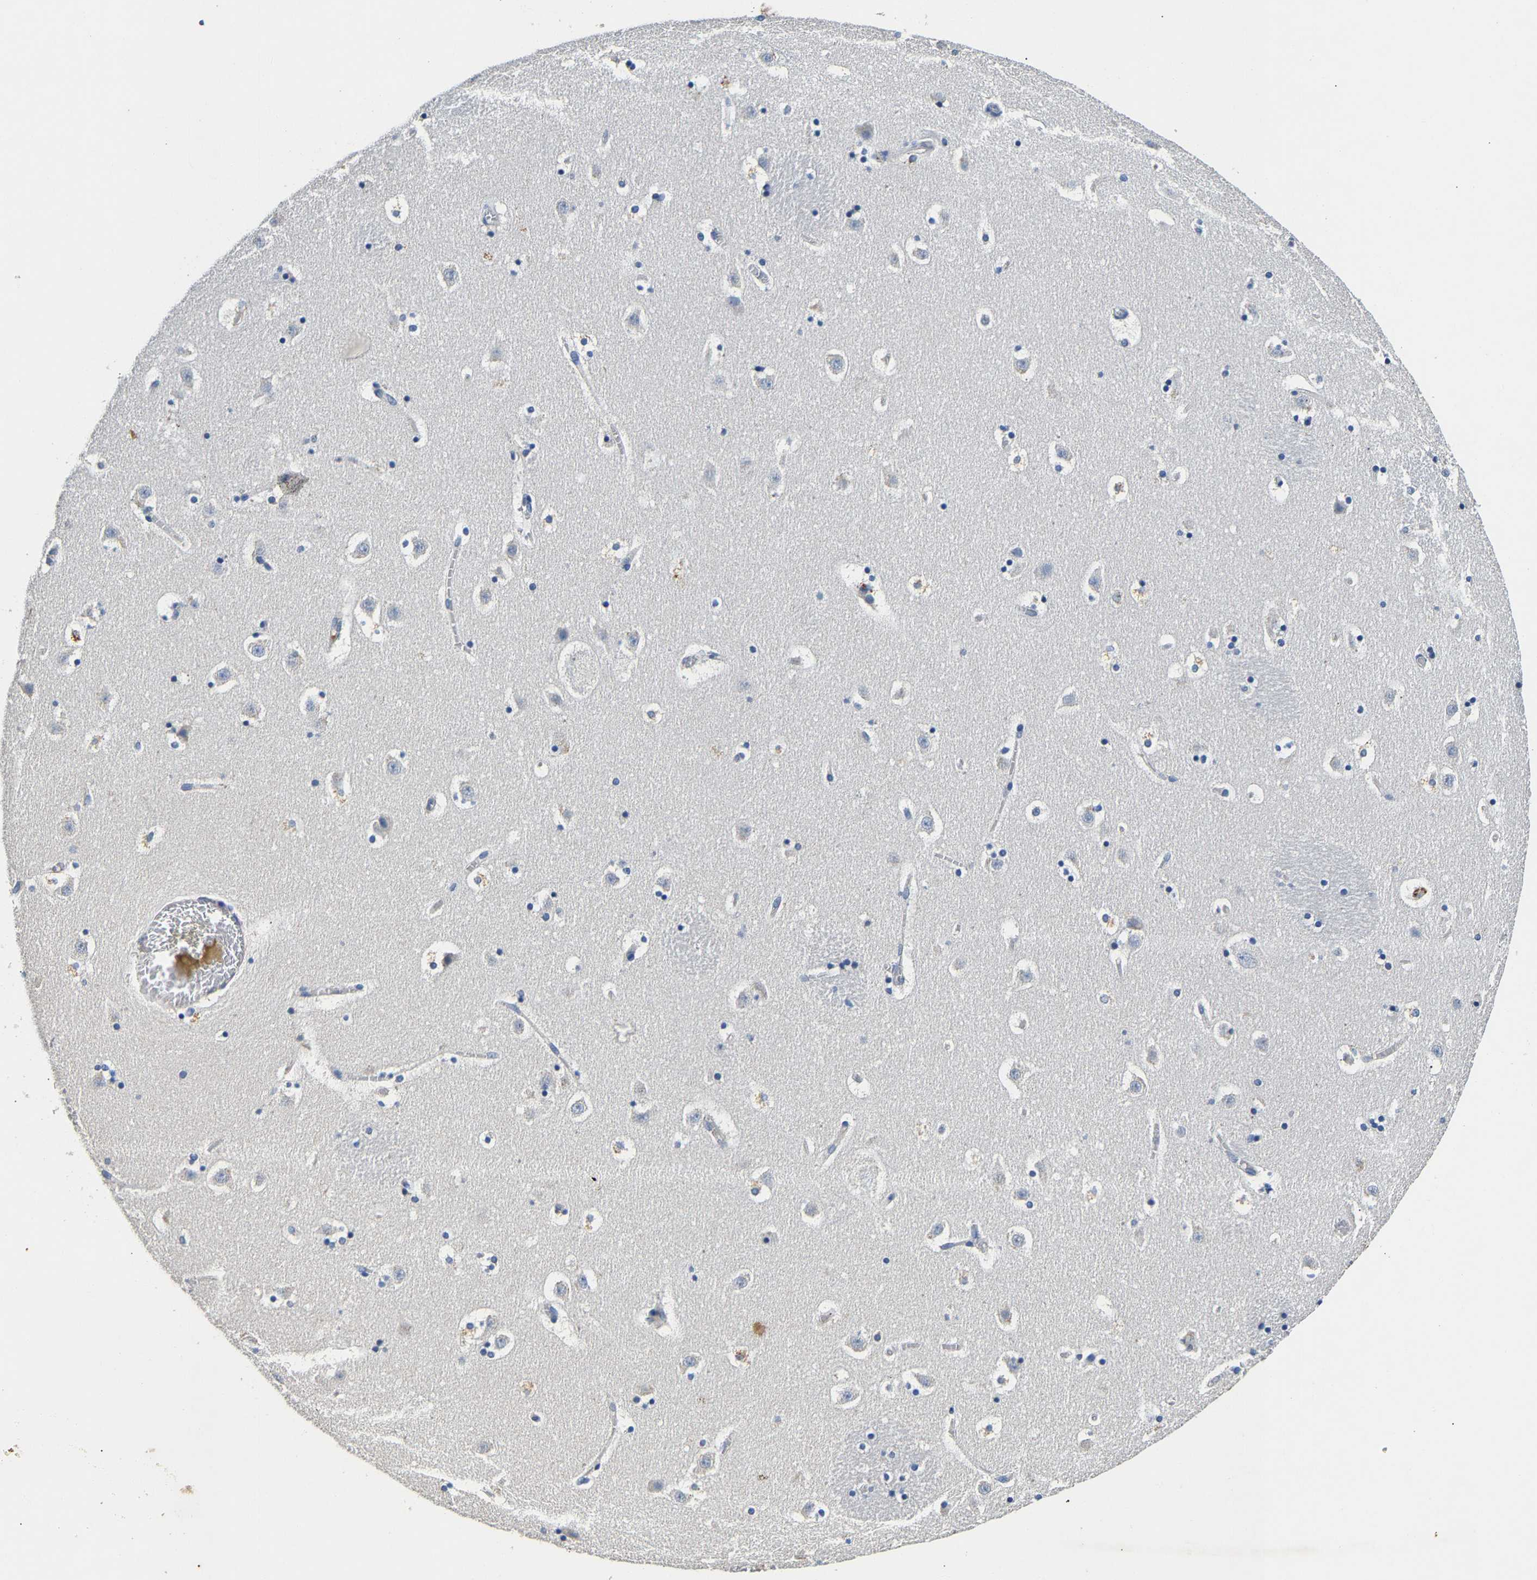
{"staining": {"intensity": "negative", "quantity": "none", "location": "none"}, "tissue": "caudate", "cell_type": "Glial cells", "image_type": "normal", "snomed": [{"axis": "morphology", "description": "Normal tissue, NOS"}, {"axis": "topography", "description": "Lateral ventricle wall"}], "caption": "Glial cells are negative for protein expression in normal human caudate. (Brightfield microscopy of DAB (3,3'-diaminobenzidine) immunohistochemistry at high magnification).", "gene": "SLCO2B1", "patient": {"sex": "male", "age": 45}}